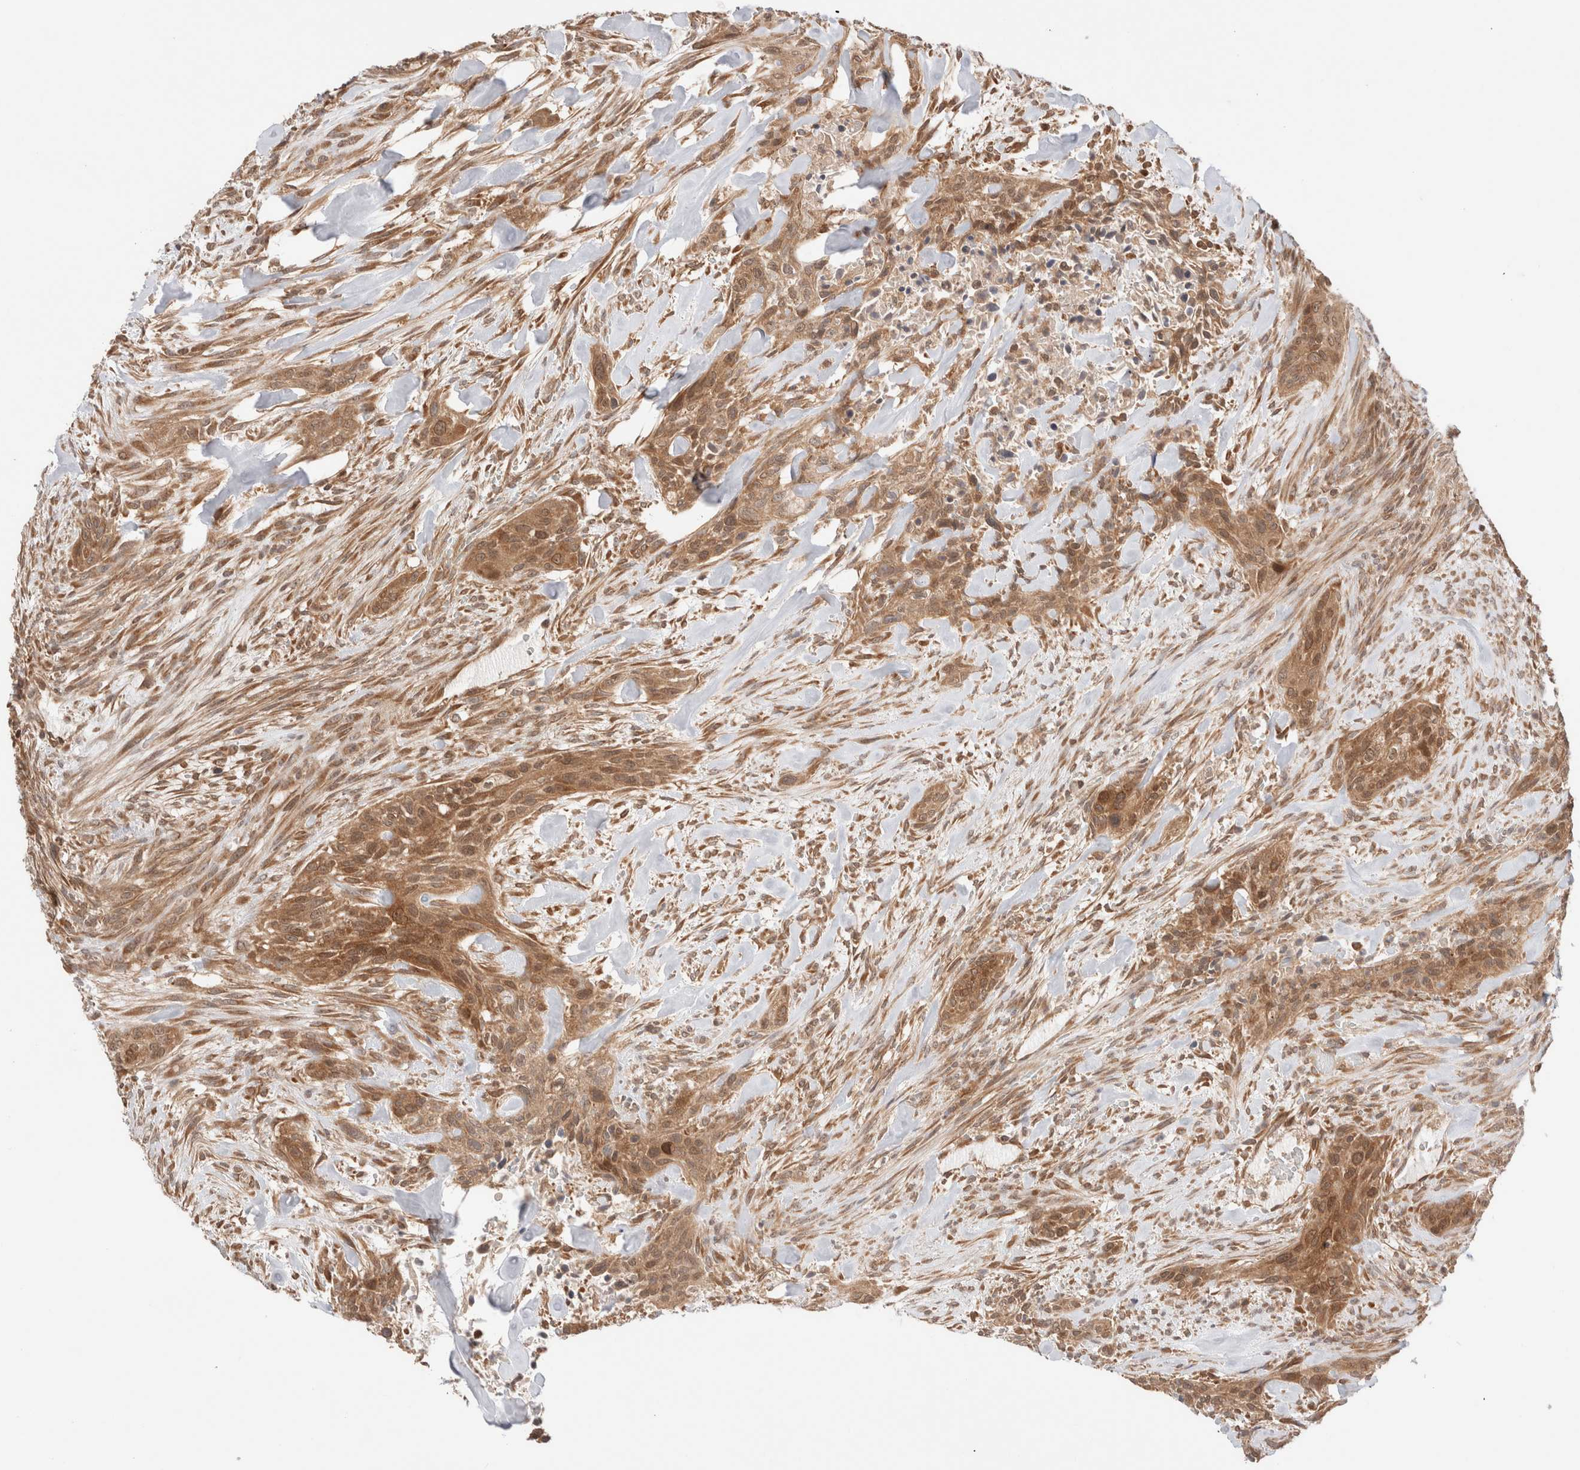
{"staining": {"intensity": "moderate", "quantity": ">75%", "location": "cytoplasmic/membranous"}, "tissue": "urothelial cancer", "cell_type": "Tumor cells", "image_type": "cancer", "snomed": [{"axis": "morphology", "description": "Urothelial carcinoma, High grade"}, {"axis": "topography", "description": "Urinary bladder"}], "caption": "This is a photomicrograph of IHC staining of high-grade urothelial carcinoma, which shows moderate positivity in the cytoplasmic/membranous of tumor cells.", "gene": "XKR4", "patient": {"sex": "male", "age": 35}}